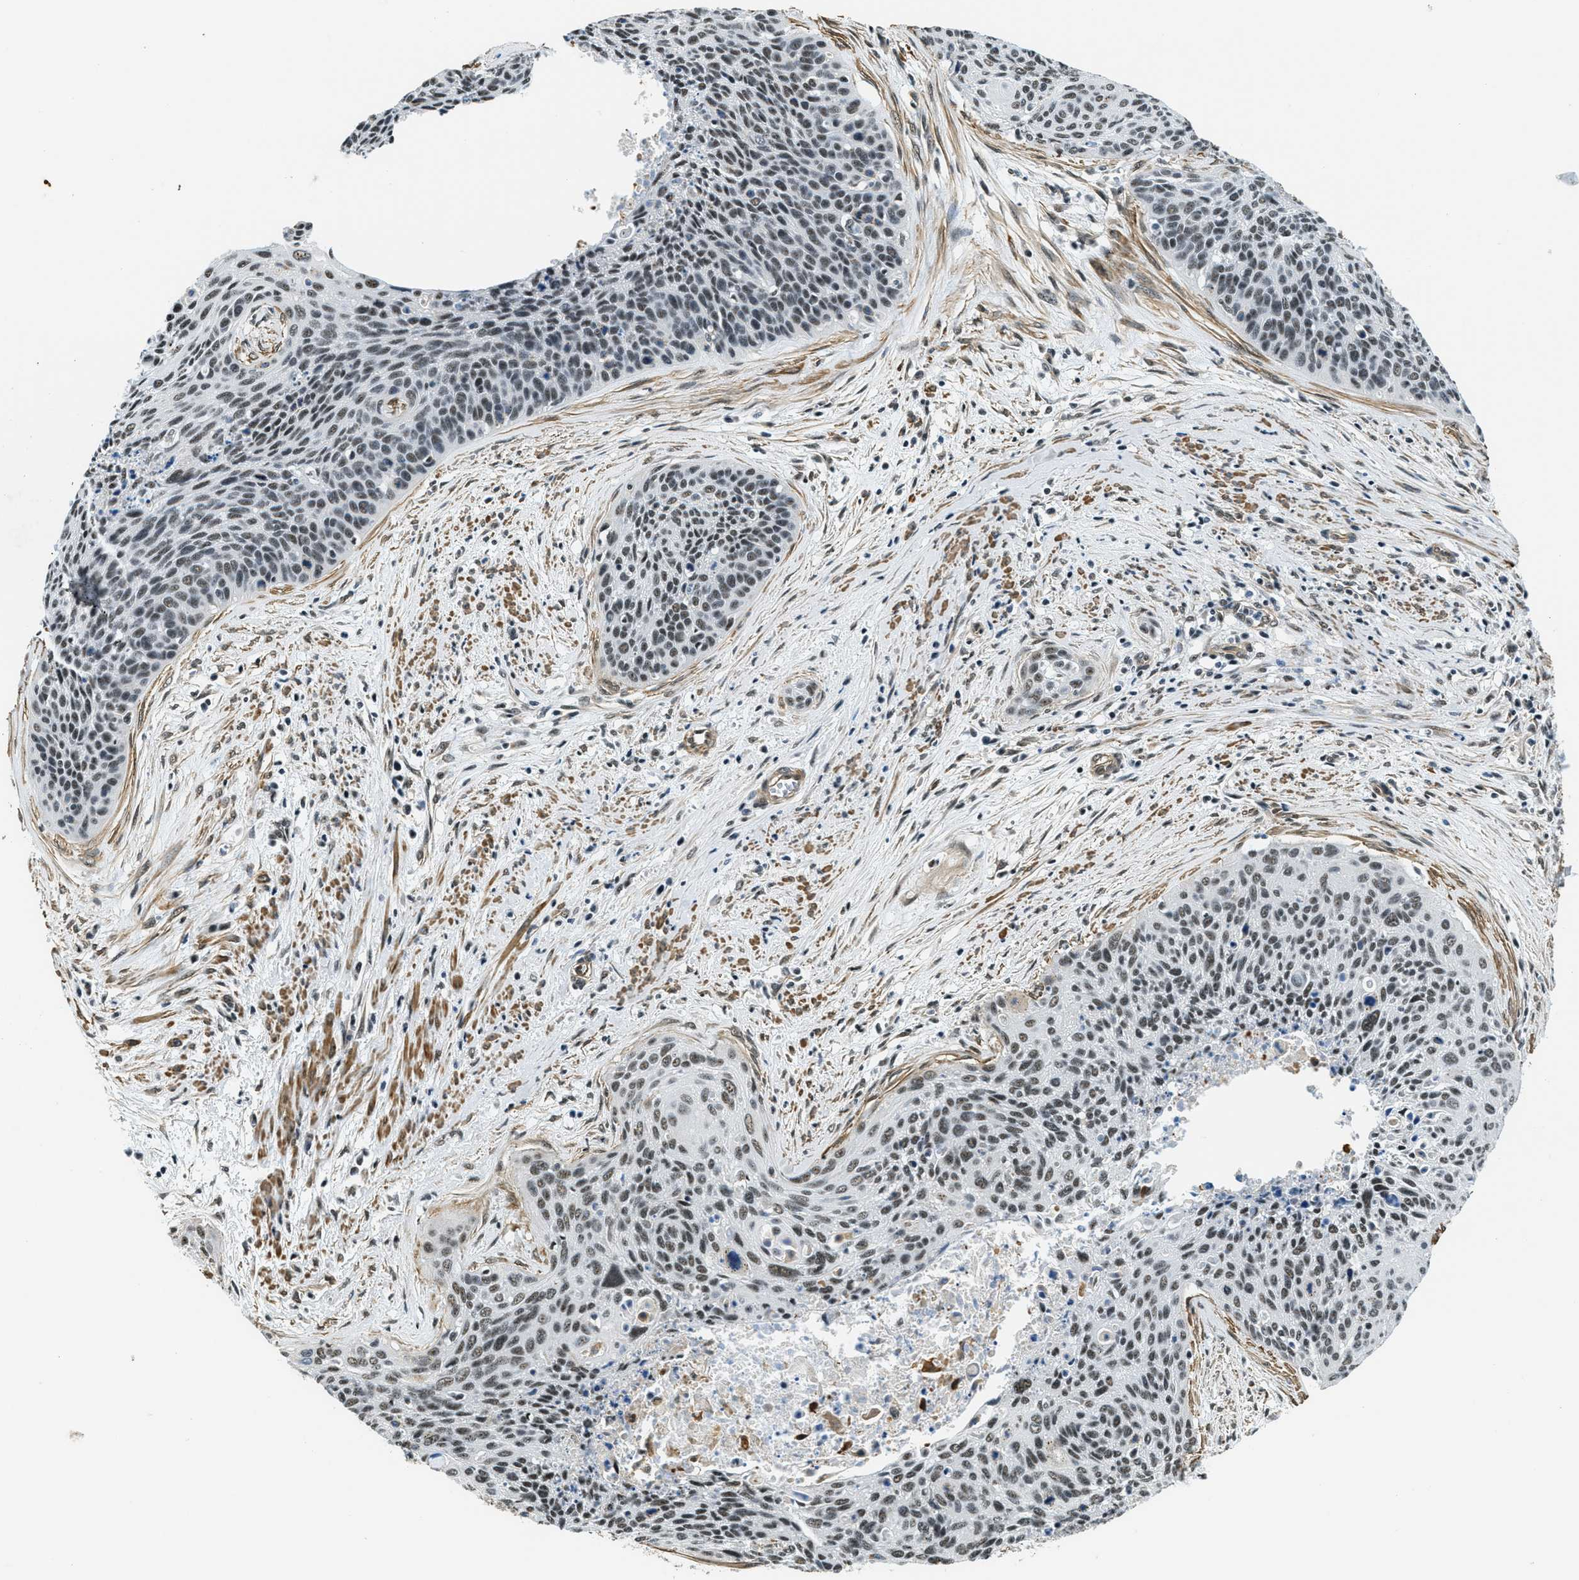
{"staining": {"intensity": "moderate", "quantity": ">75%", "location": "nuclear"}, "tissue": "cervical cancer", "cell_type": "Tumor cells", "image_type": "cancer", "snomed": [{"axis": "morphology", "description": "Squamous cell carcinoma, NOS"}, {"axis": "topography", "description": "Cervix"}], "caption": "Tumor cells show medium levels of moderate nuclear positivity in approximately >75% of cells in cervical squamous cell carcinoma. (Stains: DAB in brown, nuclei in blue, Microscopy: brightfield microscopy at high magnification).", "gene": "CFAP36", "patient": {"sex": "female", "age": 55}}